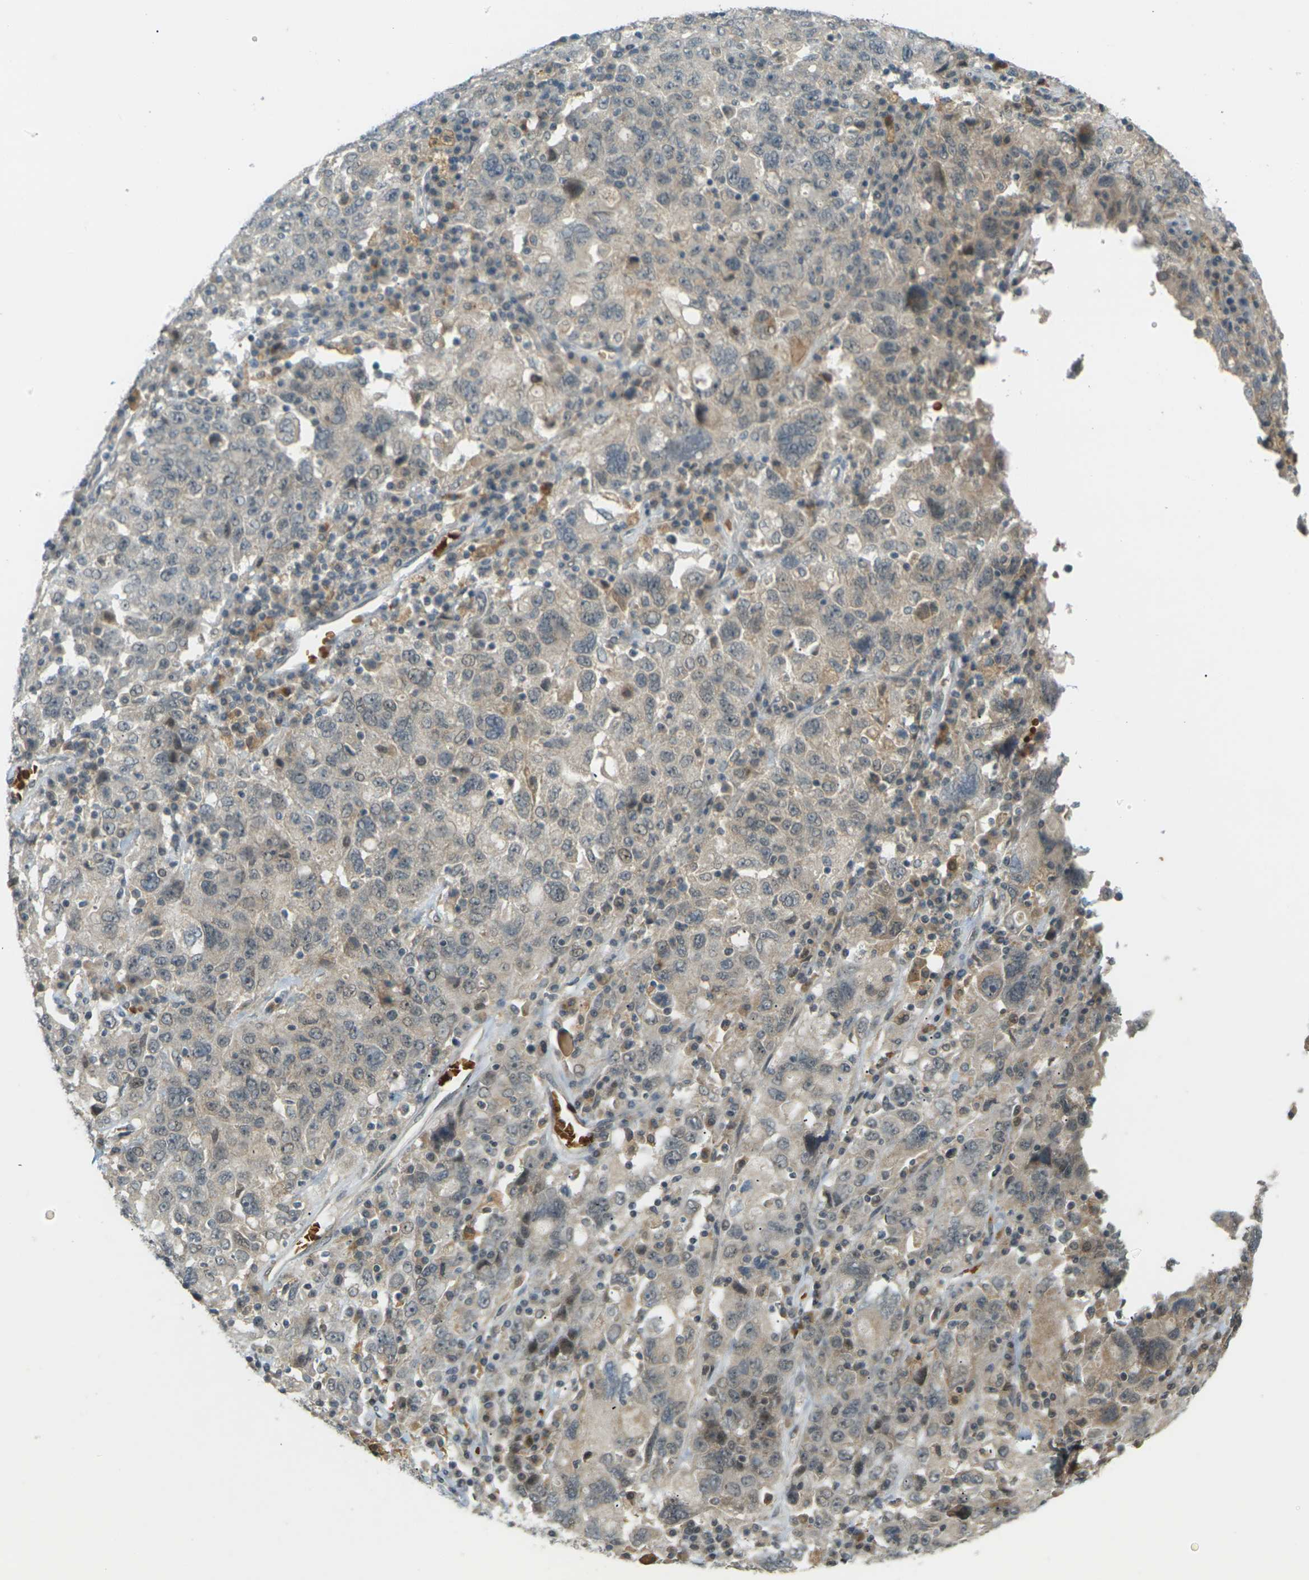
{"staining": {"intensity": "weak", "quantity": ">75%", "location": "cytoplasmic/membranous"}, "tissue": "ovarian cancer", "cell_type": "Tumor cells", "image_type": "cancer", "snomed": [{"axis": "morphology", "description": "Carcinoma, endometroid"}, {"axis": "topography", "description": "Ovary"}], "caption": "Weak cytoplasmic/membranous protein positivity is identified in about >75% of tumor cells in ovarian cancer.", "gene": "SOCS6", "patient": {"sex": "female", "age": 62}}